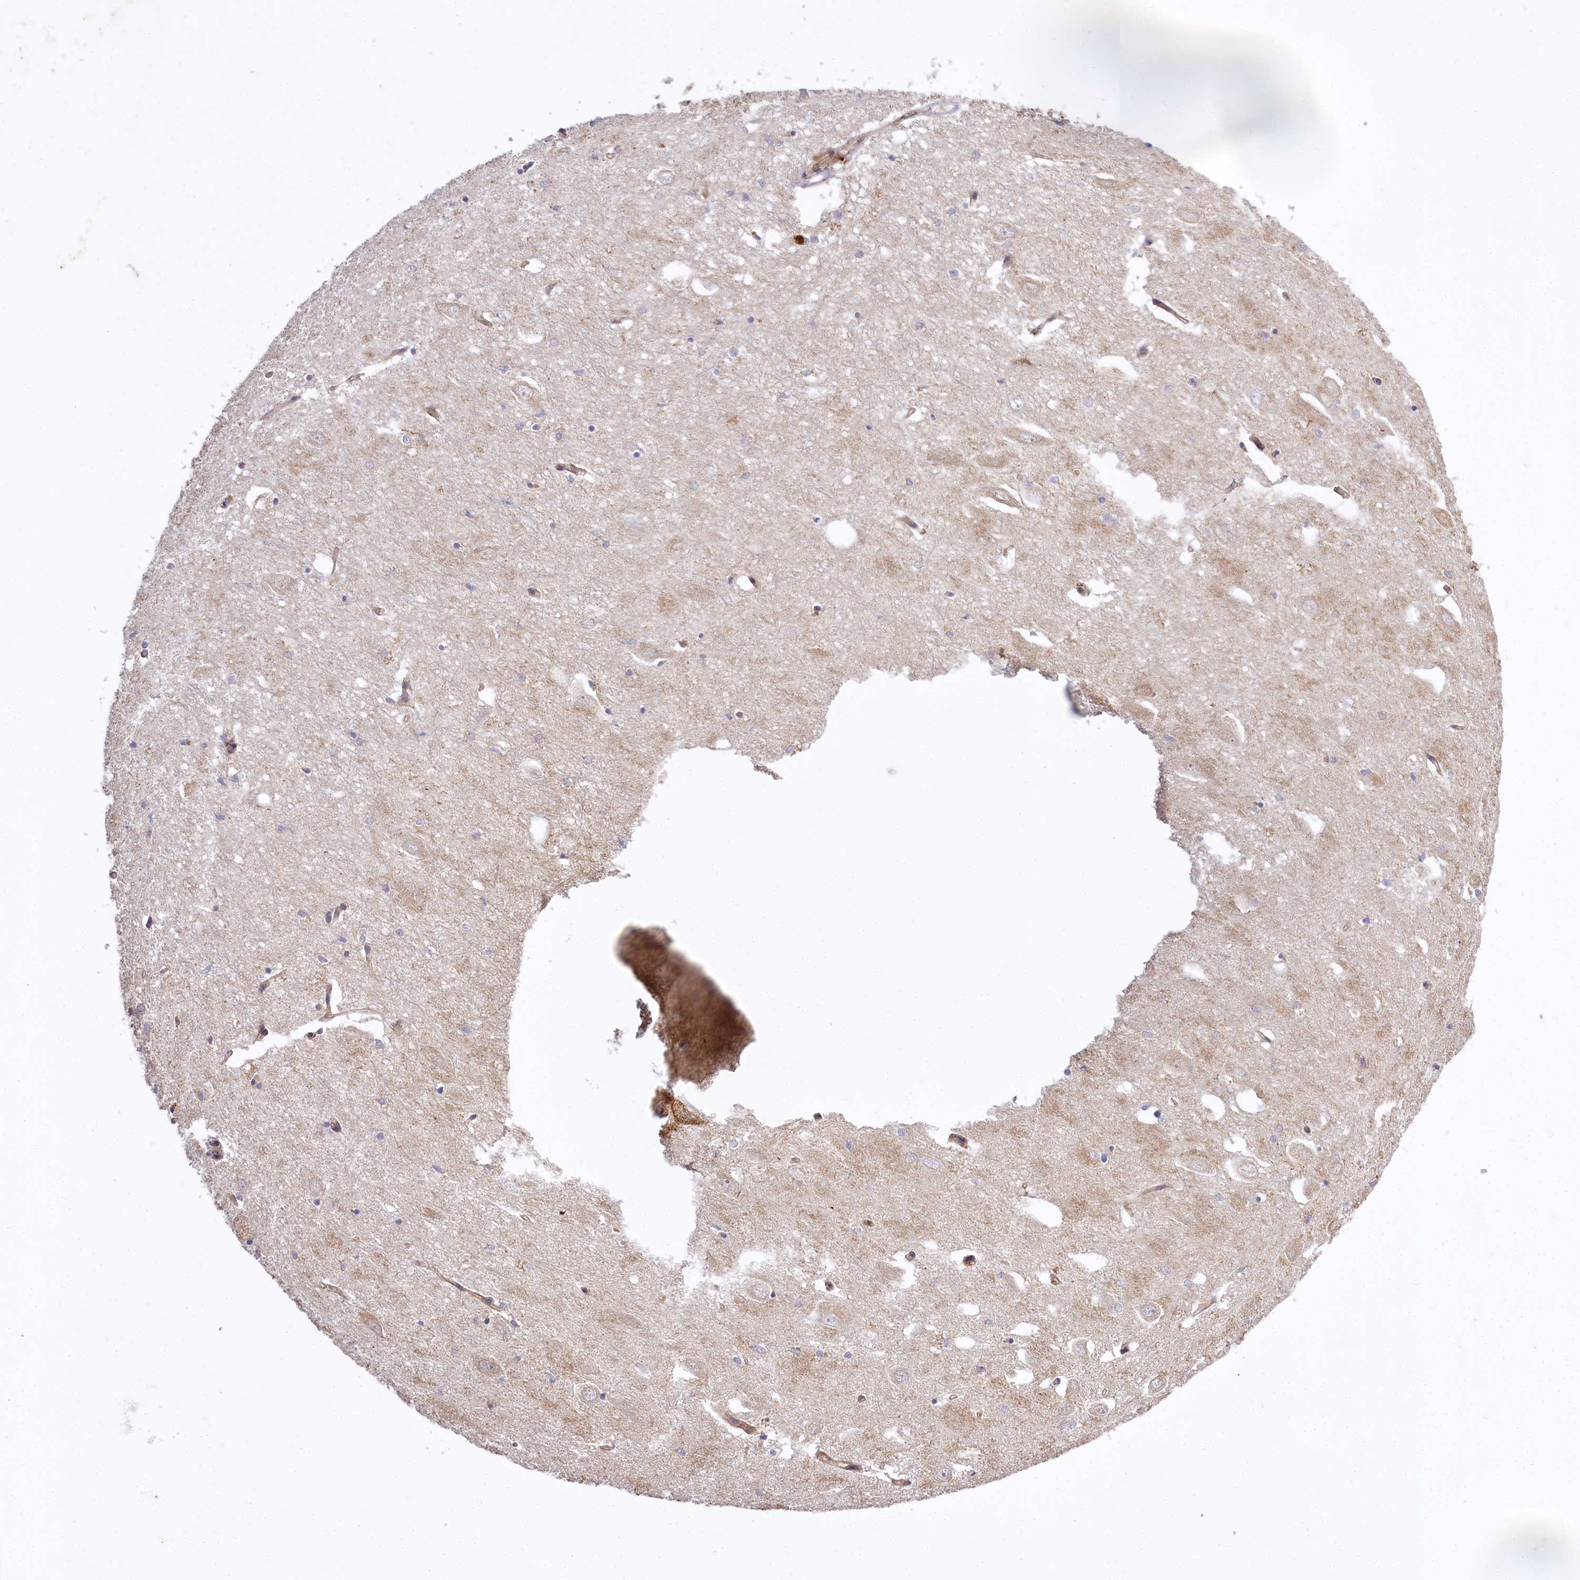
{"staining": {"intensity": "weak", "quantity": "<25%", "location": "cytoplasmic/membranous"}, "tissue": "hippocampus", "cell_type": "Glial cells", "image_type": "normal", "snomed": [{"axis": "morphology", "description": "Normal tissue, NOS"}, {"axis": "topography", "description": "Hippocampus"}], "caption": "Immunohistochemistry of unremarkable human hippocampus demonstrates no staining in glial cells. (DAB IHC, high magnification).", "gene": "CARD19", "patient": {"sex": "female", "age": 64}}